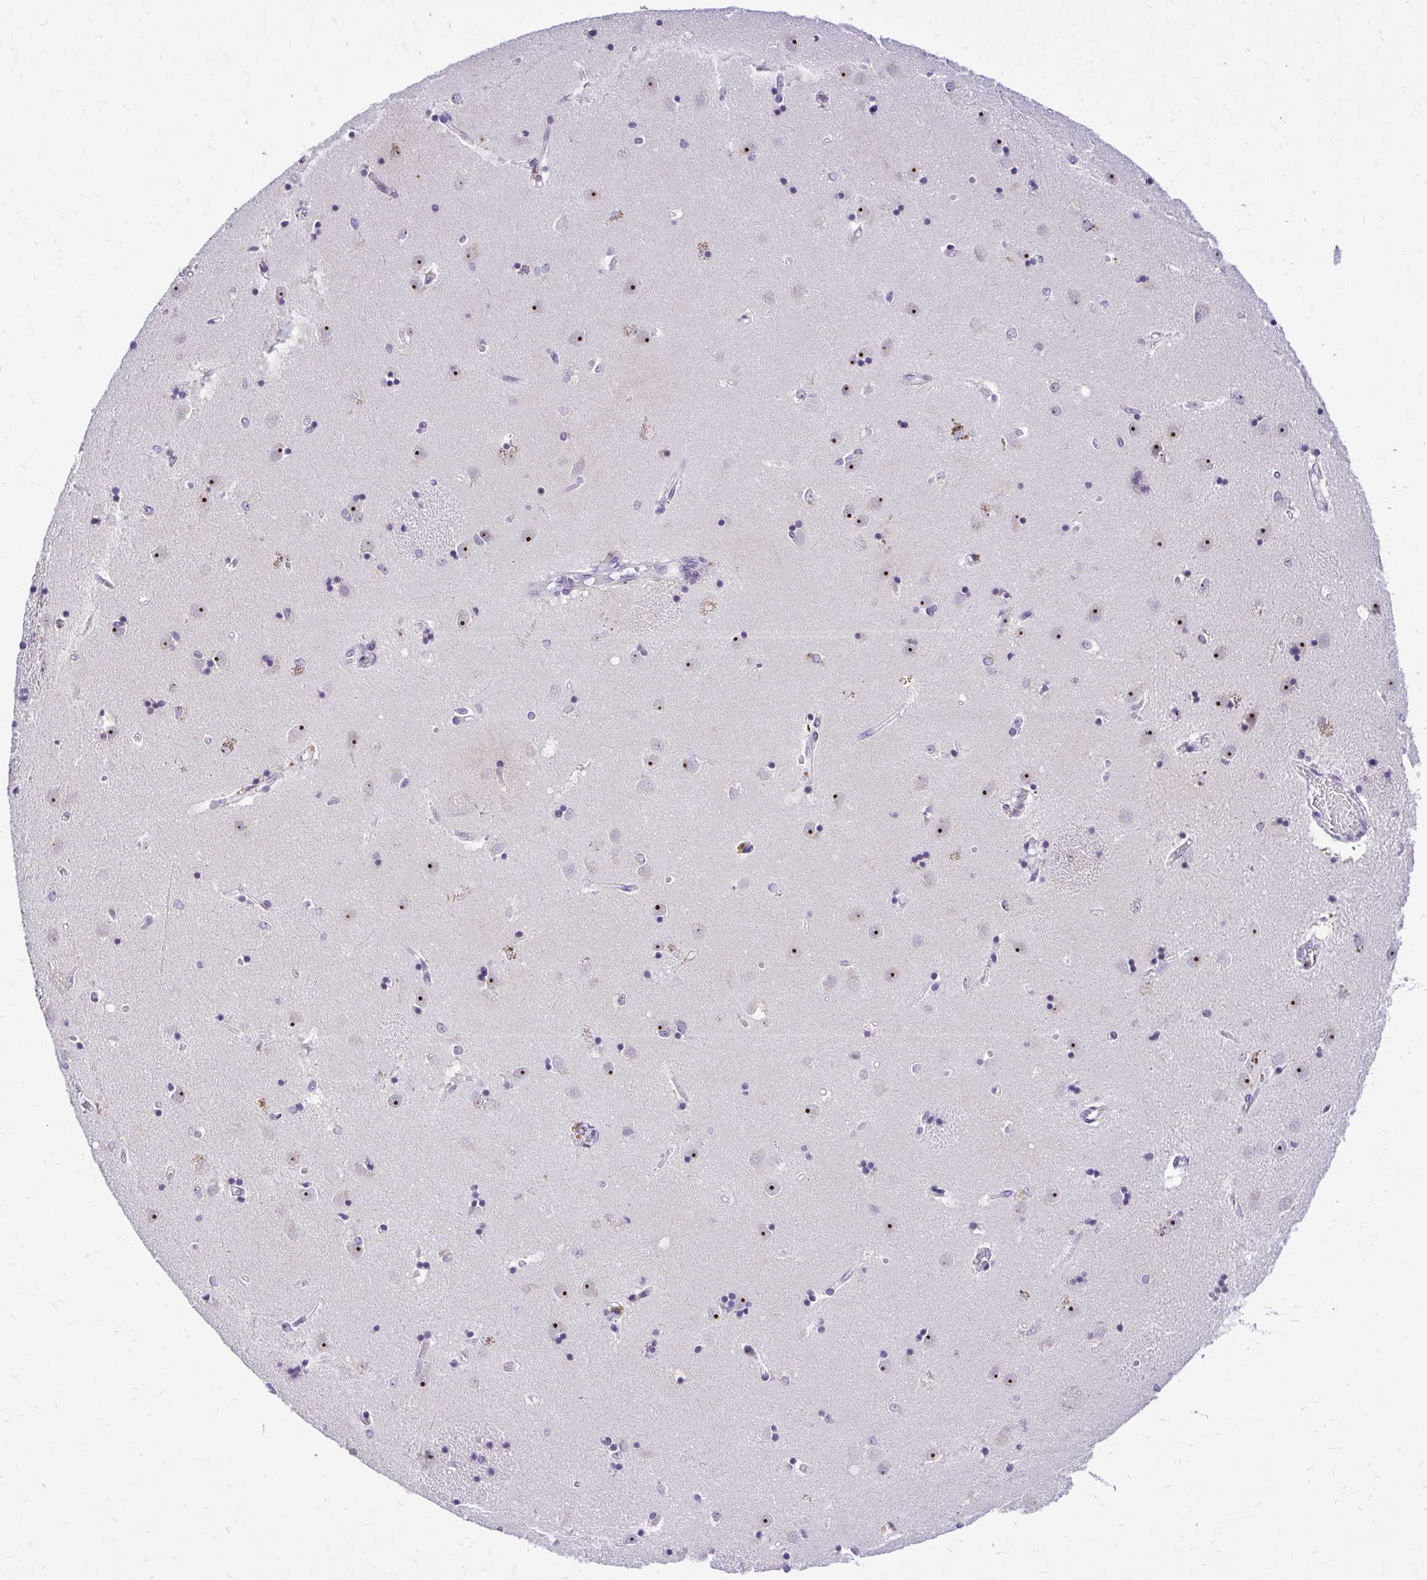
{"staining": {"intensity": "negative", "quantity": "none", "location": "none"}, "tissue": "caudate", "cell_type": "Glial cells", "image_type": "normal", "snomed": [{"axis": "morphology", "description": "Normal tissue, NOS"}, {"axis": "topography", "description": "Lateral ventricle wall"}], "caption": "Immunohistochemistry histopathology image of benign human caudate stained for a protein (brown), which shows no staining in glial cells. (Immunohistochemistry, brightfield microscopy, high magnification).", "gene": "NIFK", "patient": {"sex": "male", "age": 54}}